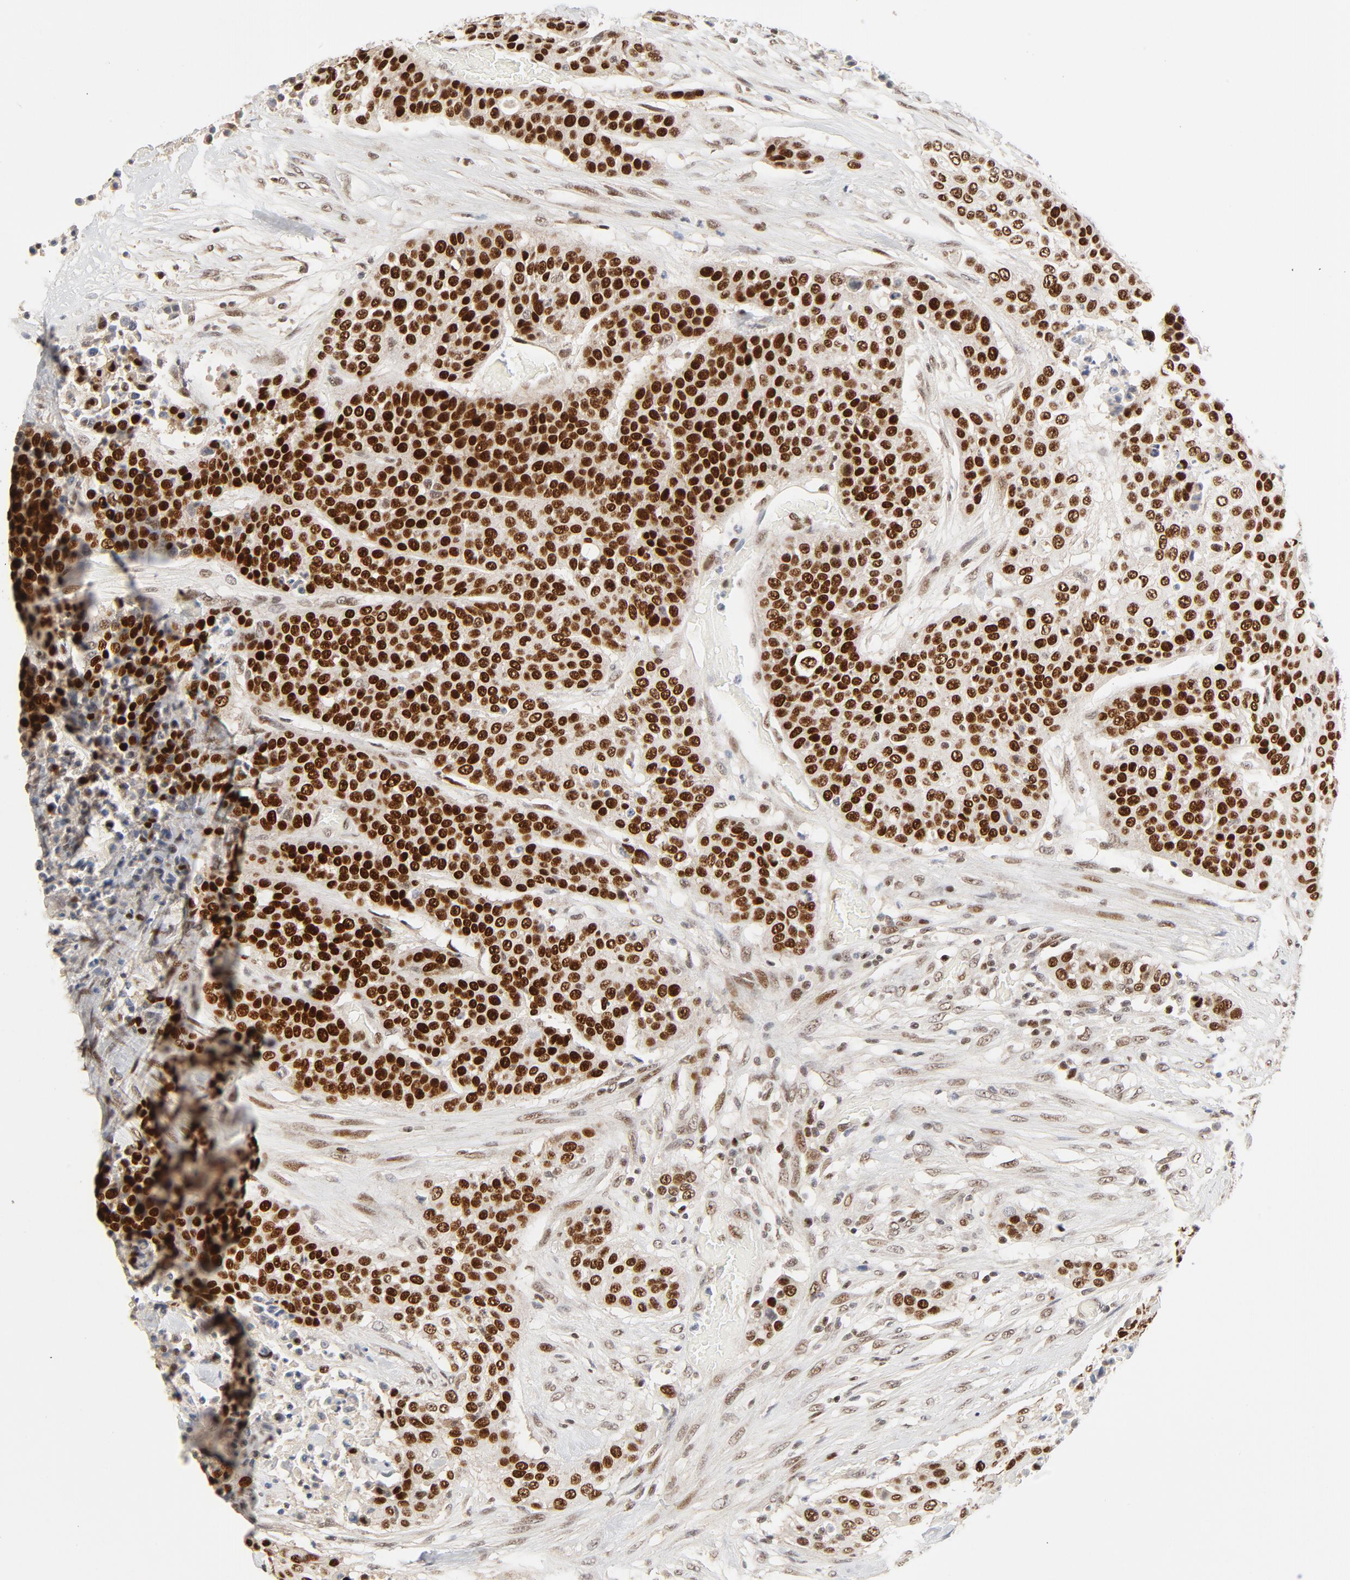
{"staining": {"intensity": "strong", "quantity": ">75%", "location": "nuclear"}, "tissue": "urothelial cancer", "cell_type": "Tumor cells", "image_type": "cancer", "snomed": [{"axis": "morphology", "description": "Urothelial carcinoma, High grade"}, {"axis": "topography", "description": "Urinary bladder"}], "caption": "Urothelial cancer stained with a brown dye displays strong nuclear positive positivity in about >75% of tumor cells.", "gene": "GTF2I", "patient": {"sex": "male", "age": 74}}